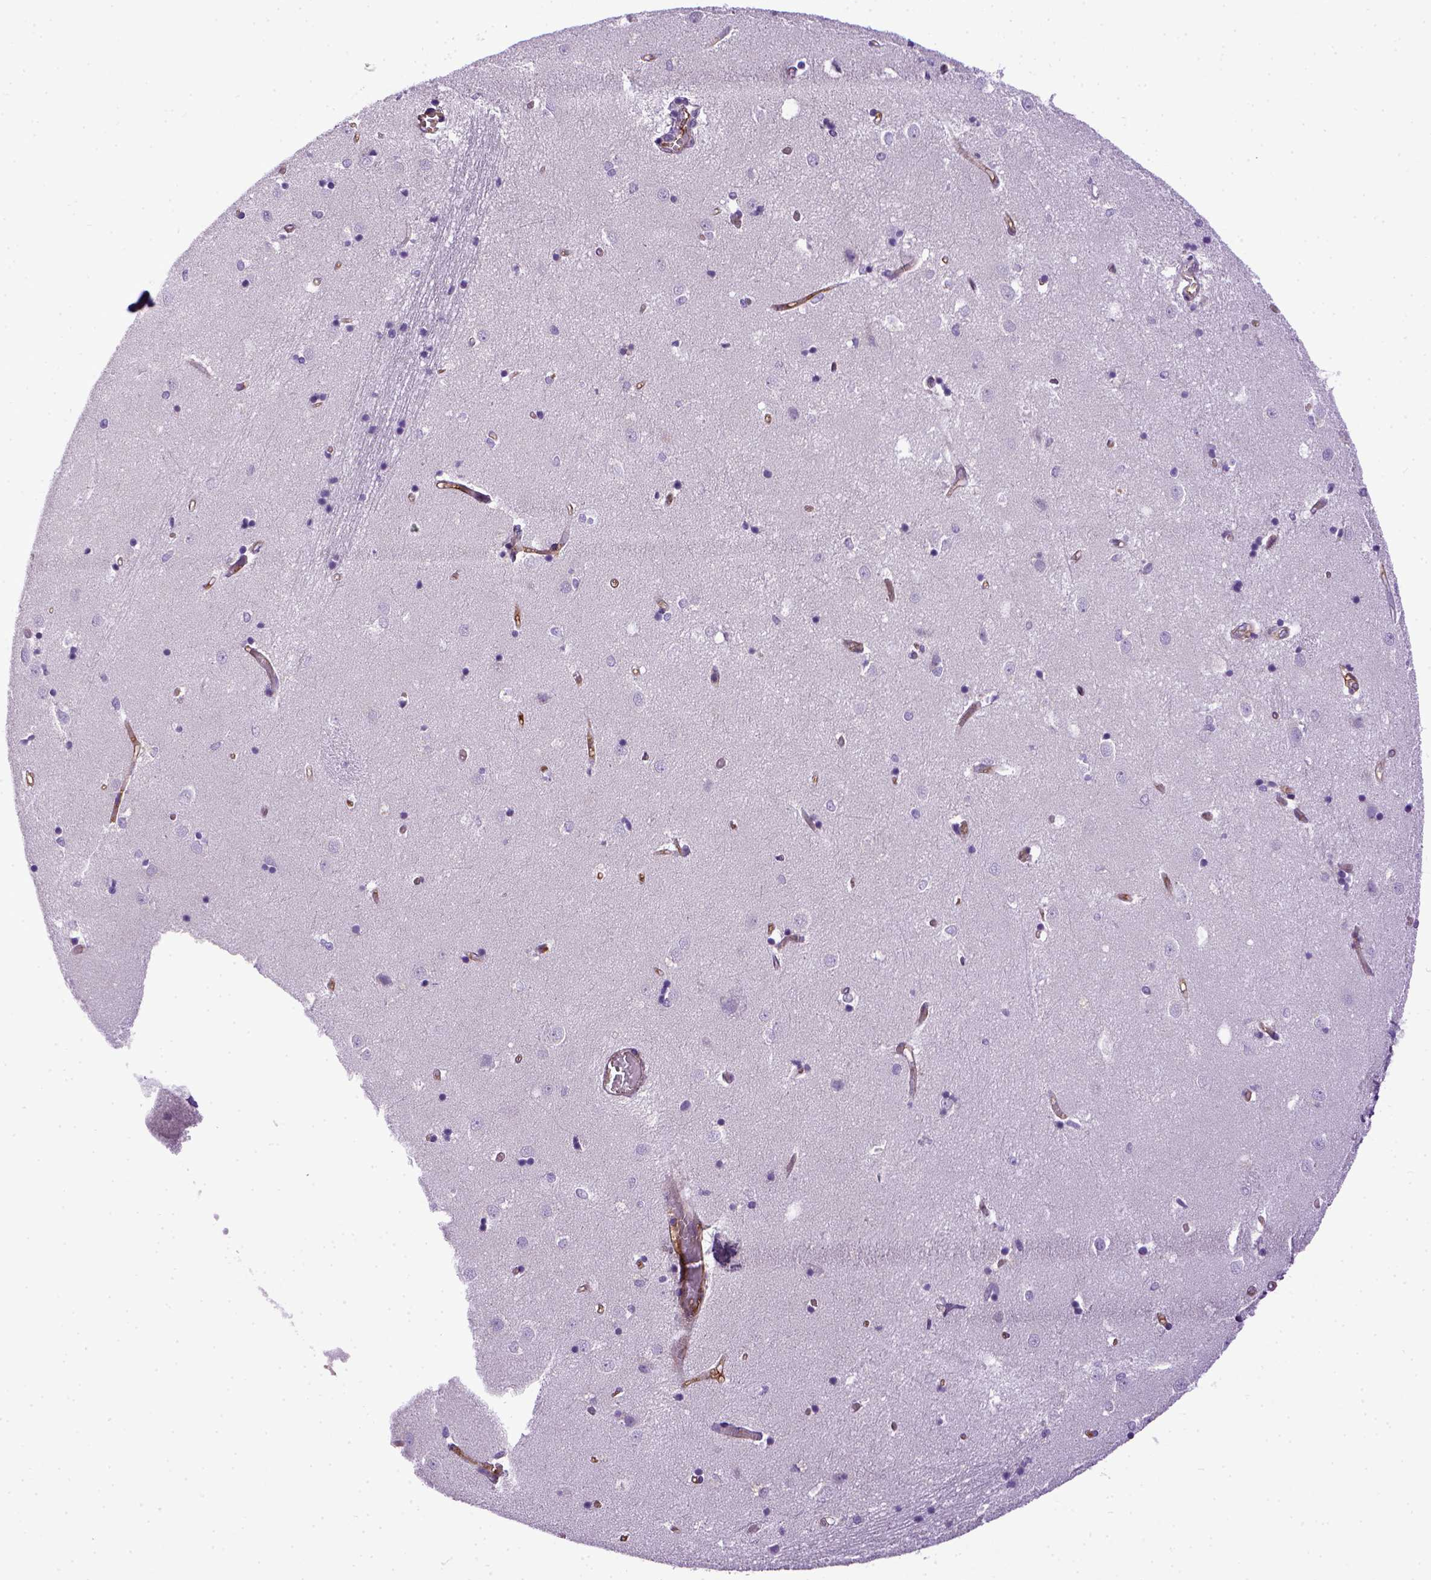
{"staining": {"intensity": "negative", "quantity": "none", "location": "none"}, "tissue": "caudate", "cell_type": "Glial cells", "image_type": "normal", "snomed": [{"axis": "morphology", "description": "Normal tissue, NOS"}, {"axis": "topography", "description": "Lateral ventricle wall"}], "caption": "Glial cells are negative for protein expression in benign human caudate. (DAB immunohistochemistry with hematoxylin counter stain).", "gene": "ENG", "patient": {"sex": "male", "age": 54}}